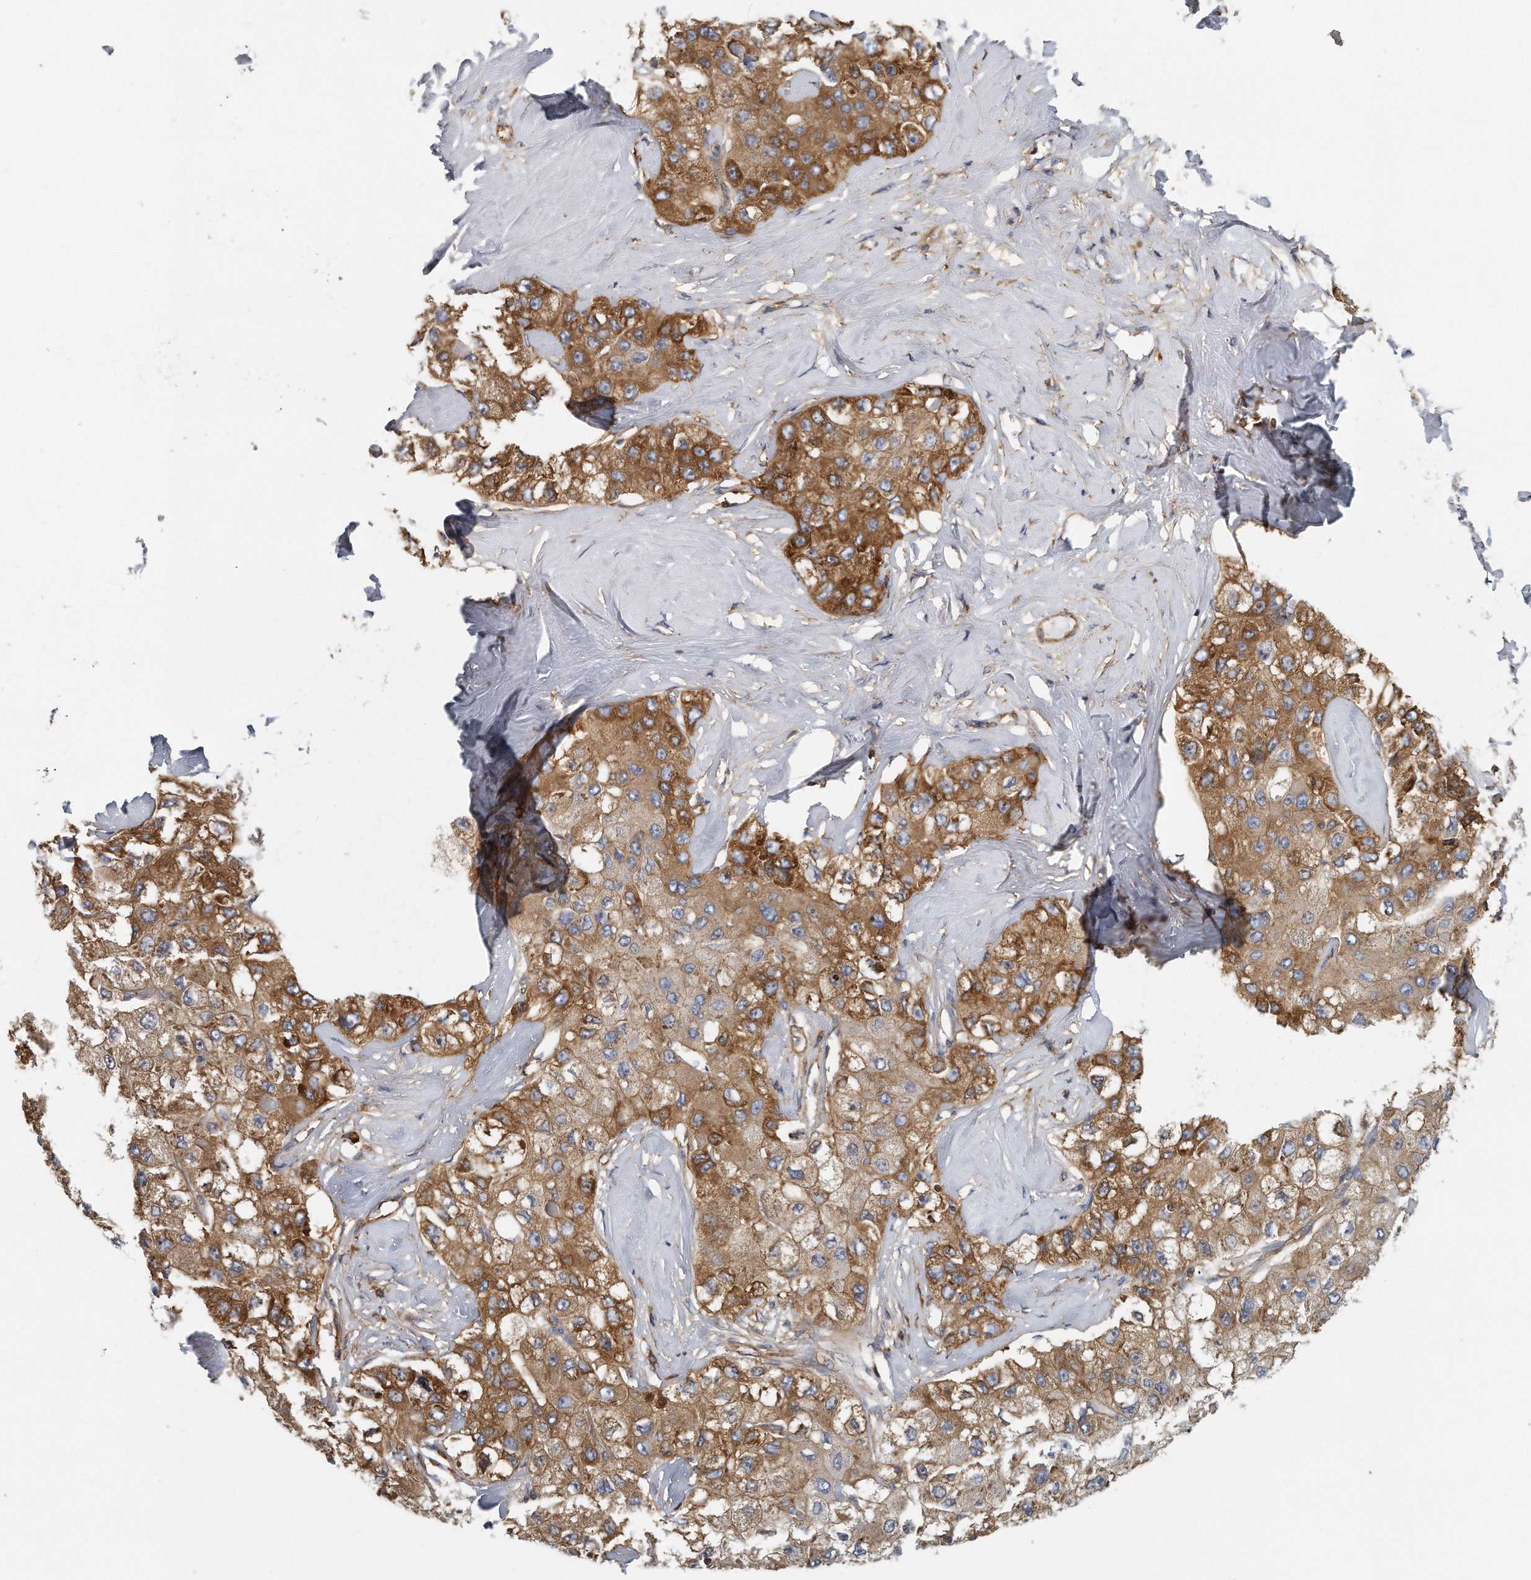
{"staining": {"intensity": "strong", "quantity": "25%-75%", "location": "cytoplasmic/membranous"}, "tissue": "liver cancer", "cell_type": "Tumor cells", "image_type": "cancer", "snomed": [{"axis": "morphology", "description": "Carcinoma, Hepatocellular, NOS"}, {"axis": "topography", "description": "Liver"}], "caption": "Liver hepatocellular carcinoma stained with IHC reveals strong cytoplasmic/membranous positivity in approximately 25%-75% of tumor cells.", "gene": "EIF3I", "patient": {"sex": "male", "age": 80}}